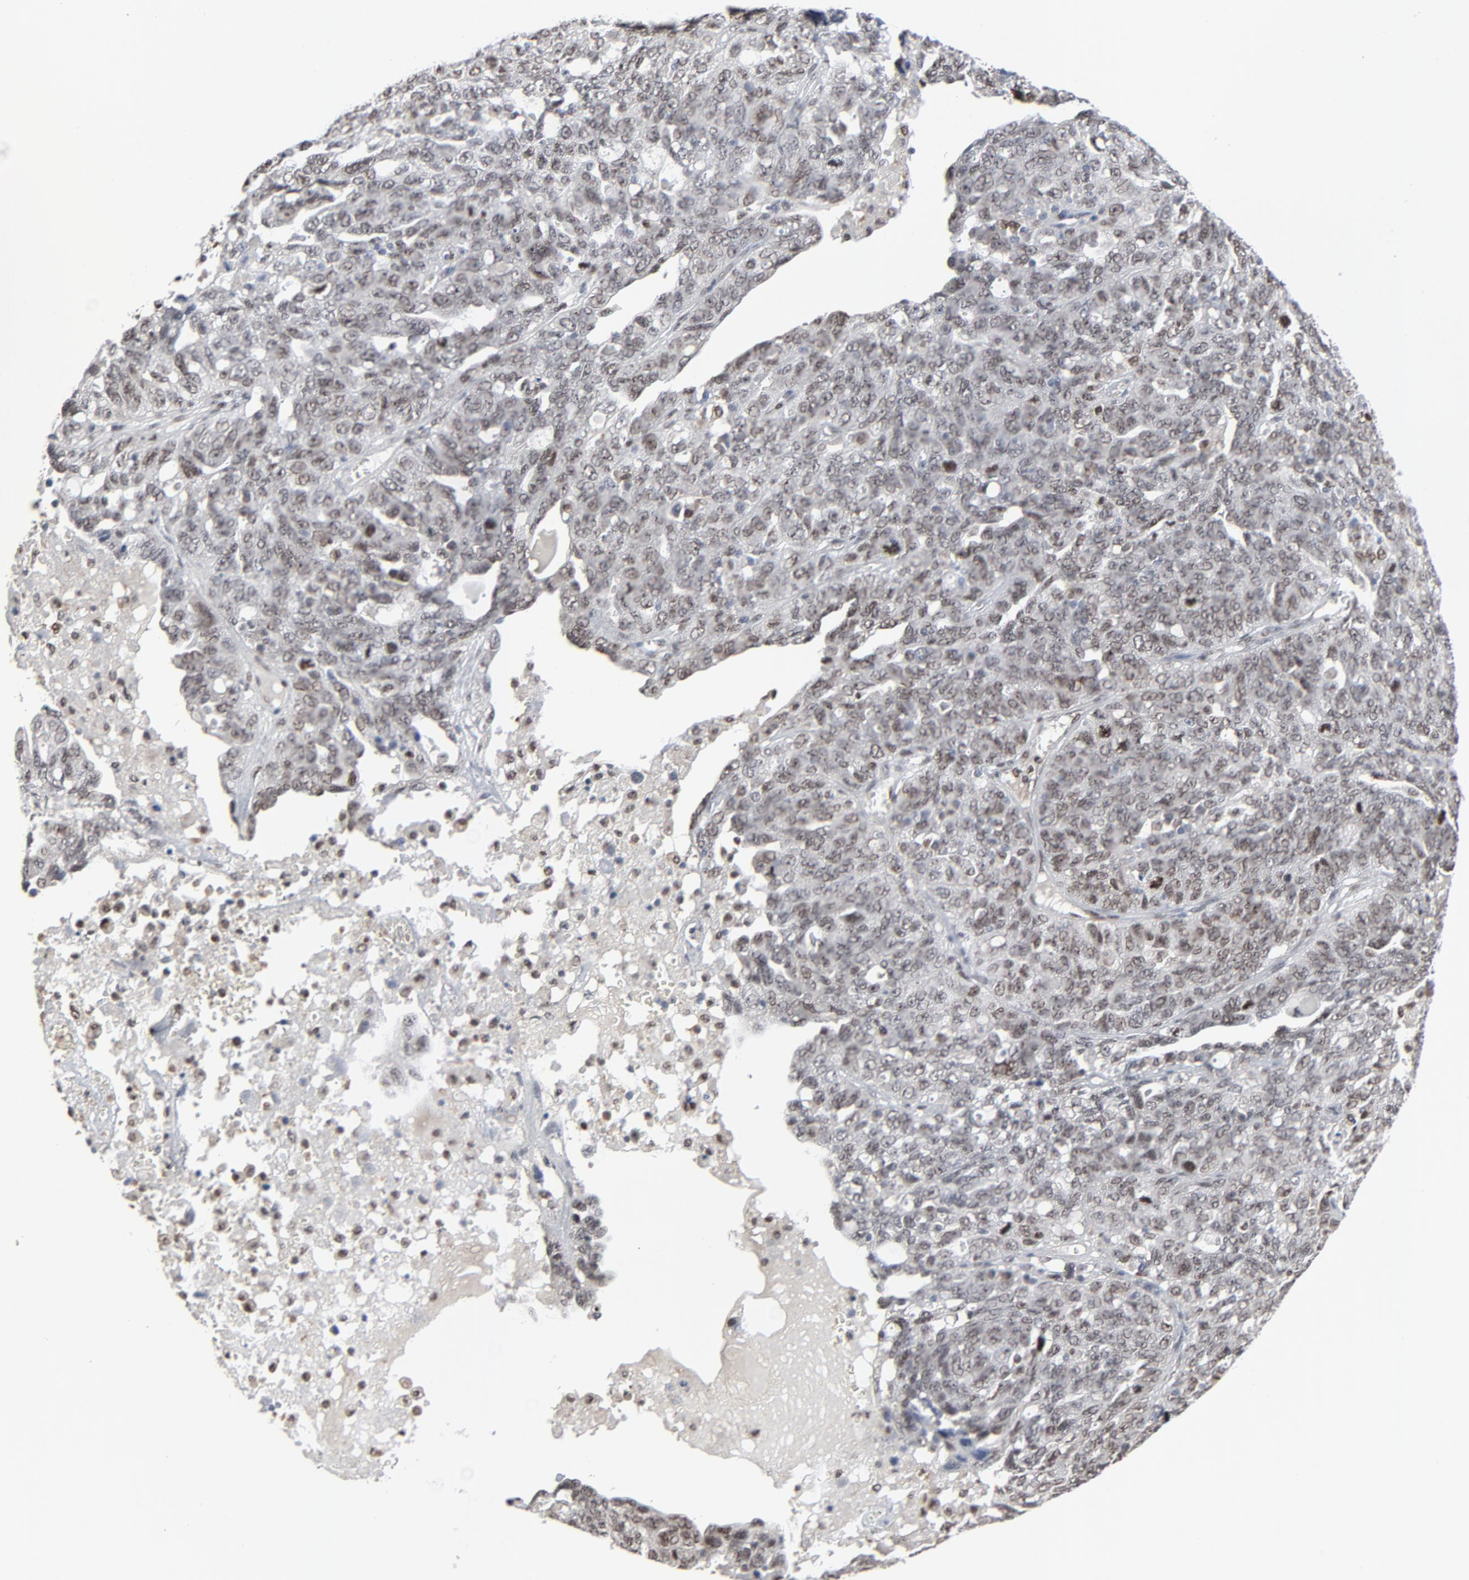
{"staining": {"intensity": "weak", "quantity": ">75%", "location": "nuclear"}, "tissue": "ovarian cancer", "cell_type": "Tumor cells", "image_type": "cancer", "snomed": [{"axis": "morphology", "description": "Cystadenocarcinoma, serous, NOS"}, {"axis": "topography", "description": "Ovary"}], "caption": "IHC micrograph of neoplastic tissue: ovarian cancer (serous cystadenocarcinoma) stained using immunohistochemistry reveals low levels of weak protein expression localized specifically in the nuclear of tumor cells, appearing as a nuclear brown color.", "gene": "CUX1", "patient": {"sex": "female", "age": 71}}